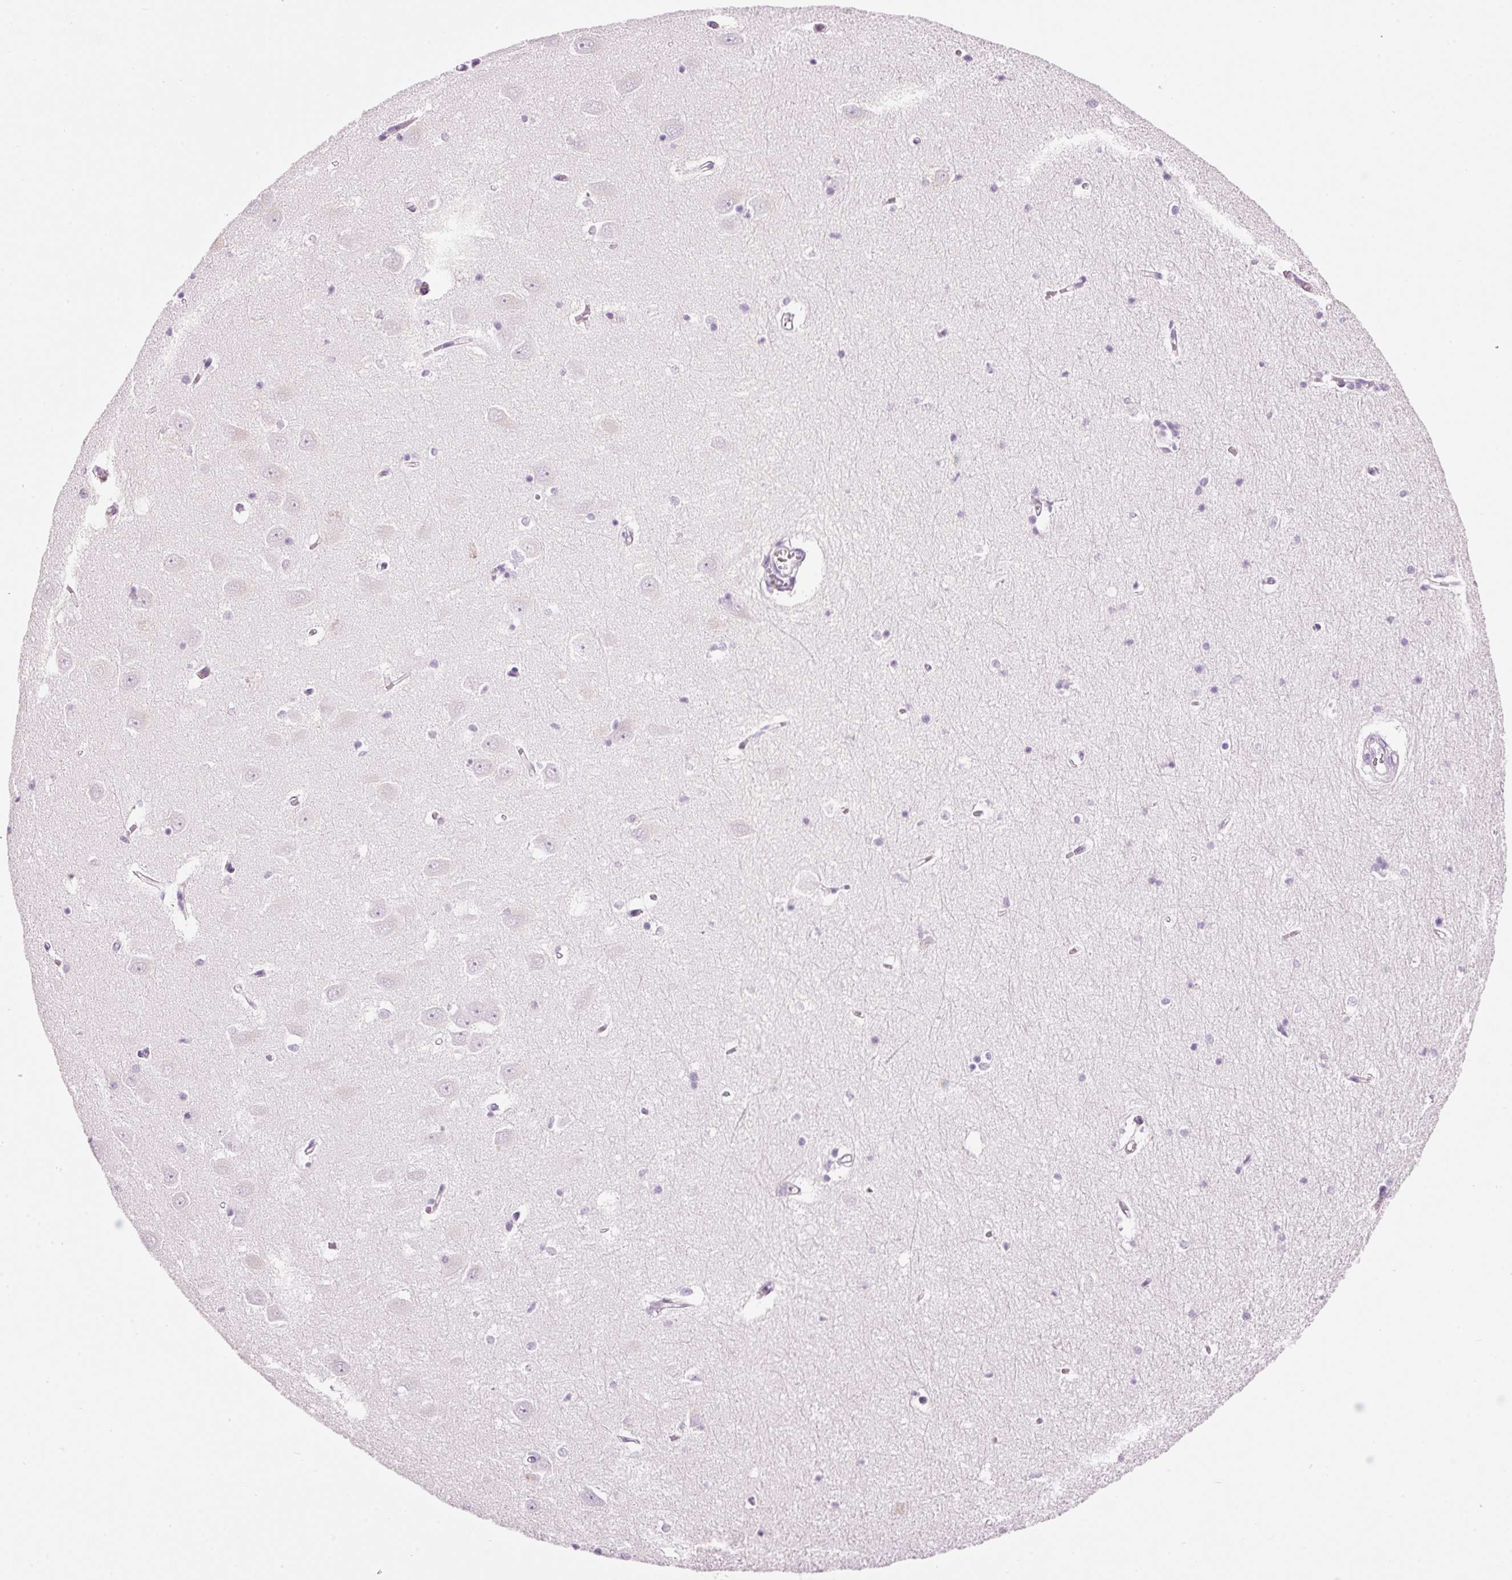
{"staining": {"intensity": "negative", "quantity": "none", "location": "none"}, "tissue": "hippocampus", "cell_type": "Glial cells", "image_type": "normal", "snomed": [{"axis": "morphology", "description": "Normal tissue, NOS"}, {"axis": "topography", "description": "Hippocampus"}], "caption": "Immunohistochemistry (IHC) image of normal hippocampus: human hippocampus stained with DAB reveals no significant protein staining in glial cells. (Brightfield microscopy of DAB IHC at high magnification).", "gene": "CMA1", "patient": {"sex": "male", "age": 70}}